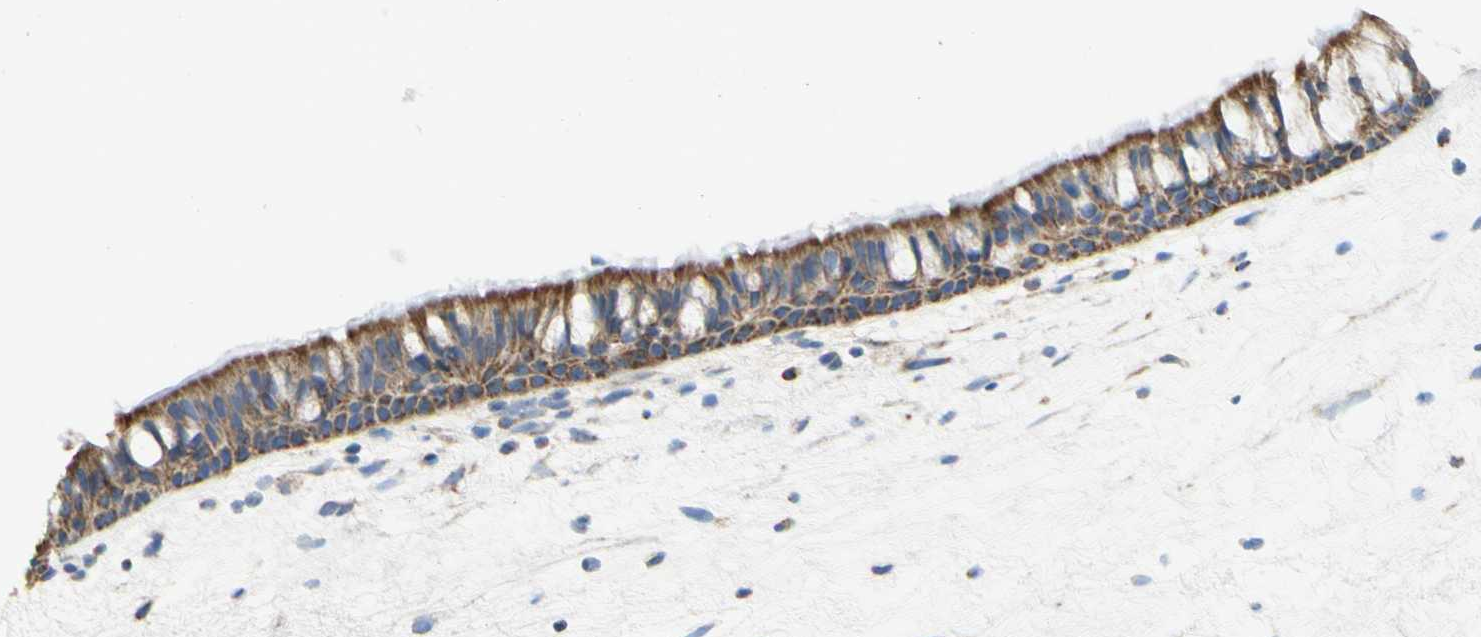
{"staining": {"intensity": "moderate", "quantity": ">75%", "location": "cytoplasmic/membranous"}, "tissue": "nasopharynx", "cell_type": "Respiratory epithelial cells", "image_type": "normal", "snomed": [{"axis": "morphology", "description": "Normal tissue, NOS"}, {"axis": "morphology", "description": "Inflammation, NOS"}, {"axis": "topography", "description": "Nasopharynx"}], "caption": "About >75% of respiratory epithelial cells in unremarkable human nasopharynx demonstrate moderate cytoplasmic/membranous protein expression as visualized by brown immunohistochemical staining.", "gene": "ARMC10", "patient": {"sex": "male", "age": 48}}